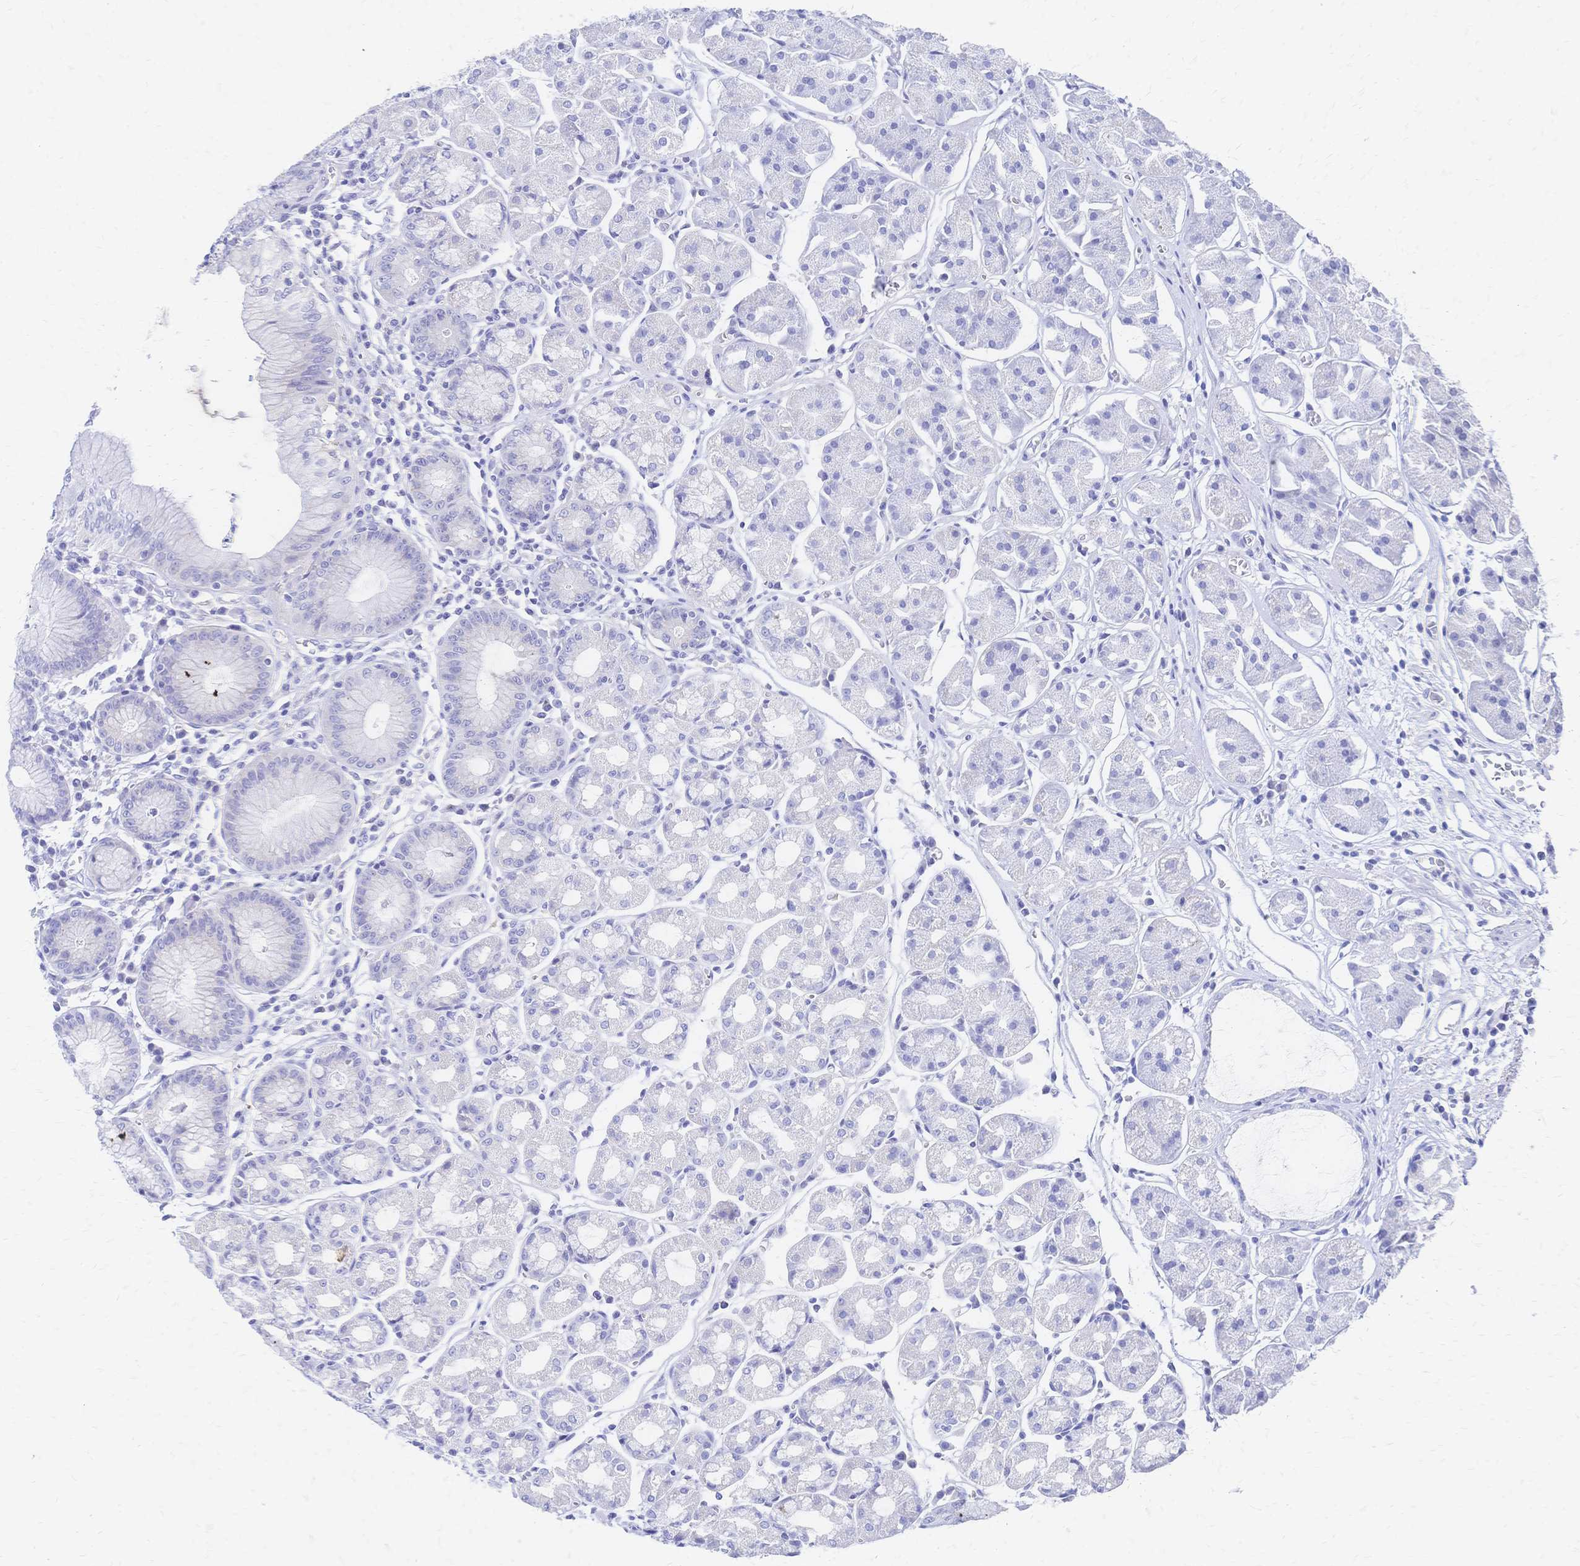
{"staining": {"intensity": "negative", "quantity": "none", "location": "none"}, "tissue": "stomach", "cell_type": "Glandular cells", "image_type": "normal", "snomed": [{"axis": "morphology", "description": "Normal tissue, NOS"}, {"axis": "topography", "description": "Stomach"}], "caption": "Immunohistochemical staining of unremarkable stomach exhibits no significant positivity in glandular cells. (DAB IHC with hematoxylin counter stain).", "gene": "SLC5A1", "patient": {"sex": "male", "age": 55}}